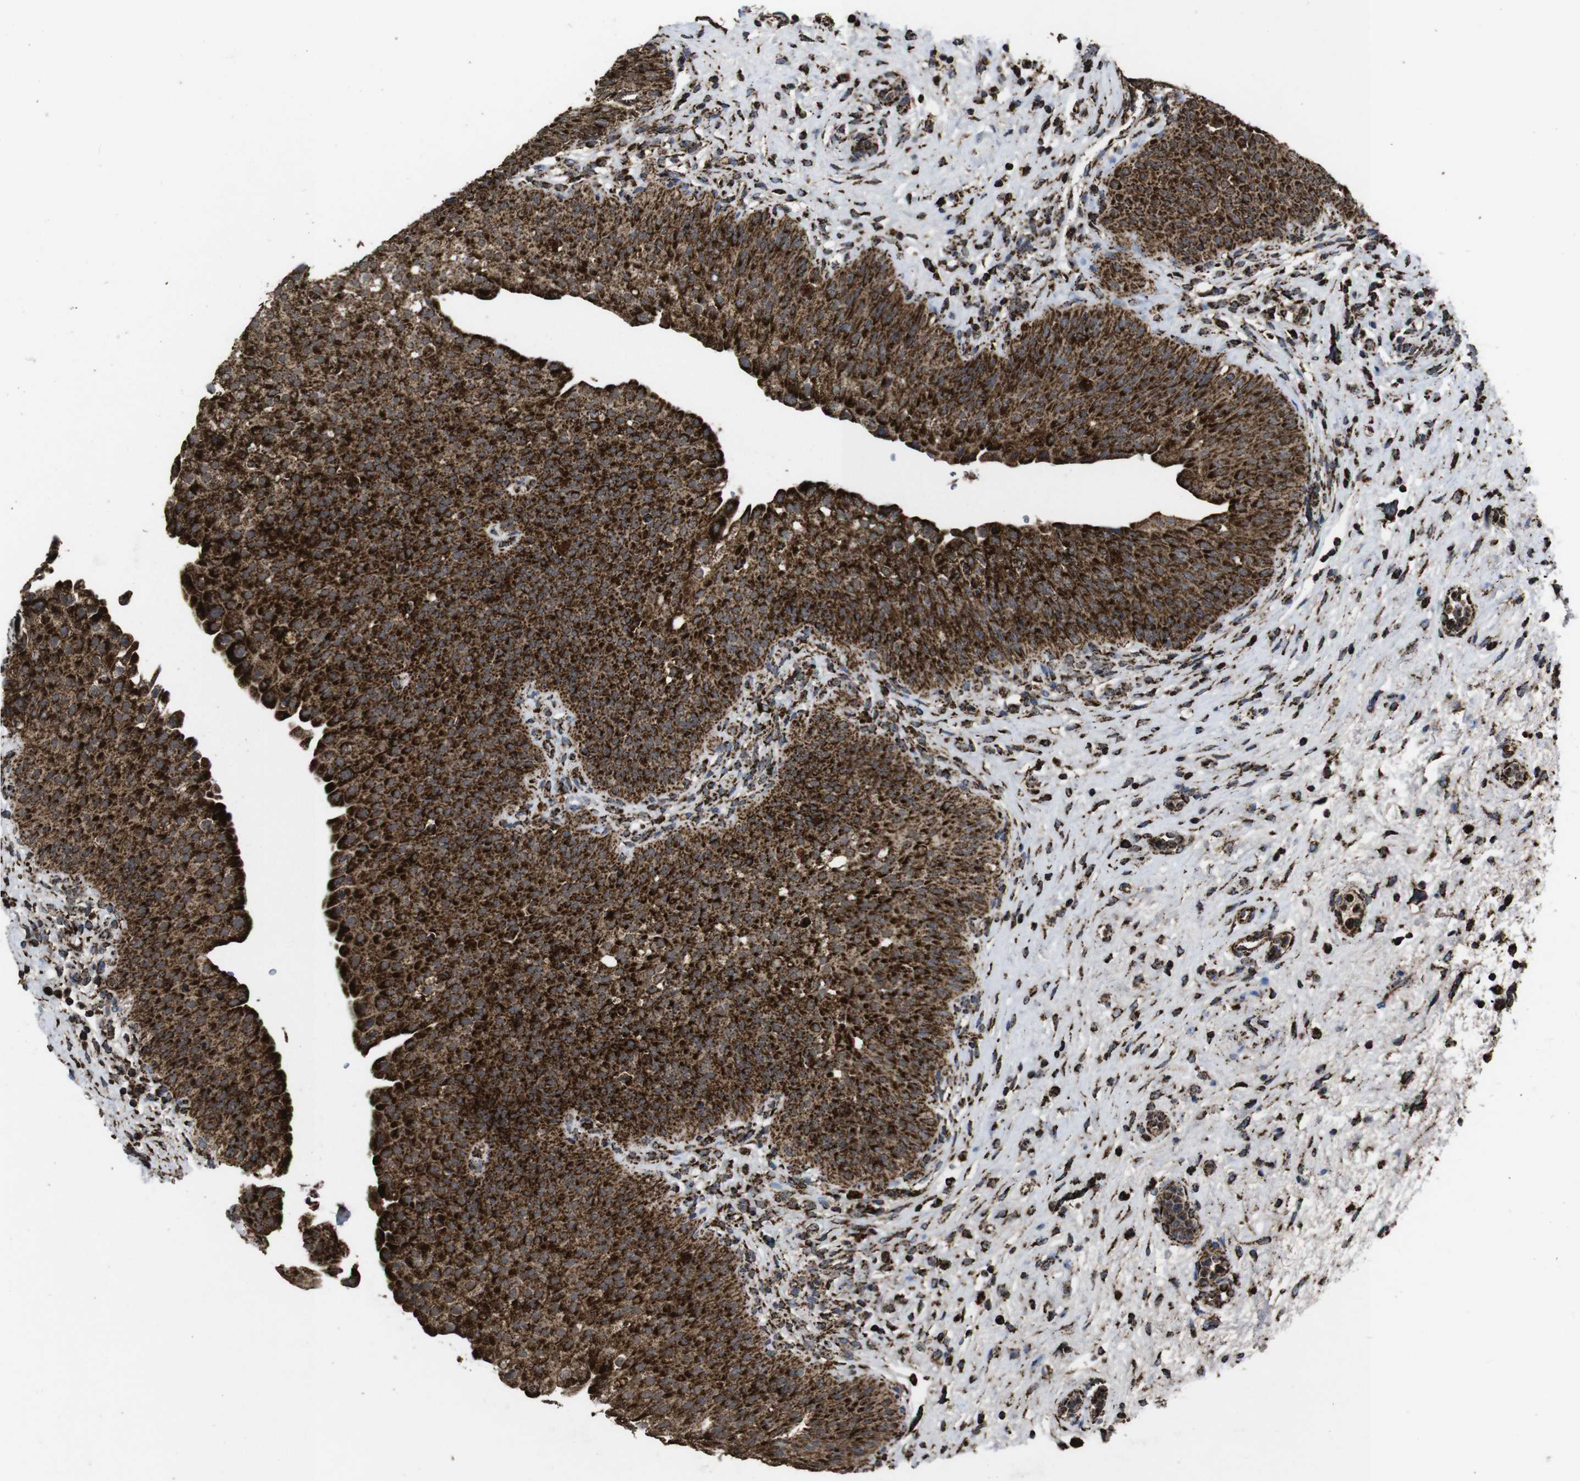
{"staining": {"intensity": "strong", "quantity": ">75%", "location": "cytoplasmic/membranous"}, "tissue": "urinary bladder", "cell_type": "Urothelial cells", "image_type": "normal", "snomed": [{"axis": "morphology", "description": "Normal tissue, NOS"}, {"axis": "topography", "description": "Urinary bladder"}], "caption": "Protein analysis of unremarkable urinary bladder exhibits strong cytoplasmic/membranous expression in approximately >75% of urothelial cells.", "gene": "ATP5F1A", "patient": {"sex": "male", "age": 46}}